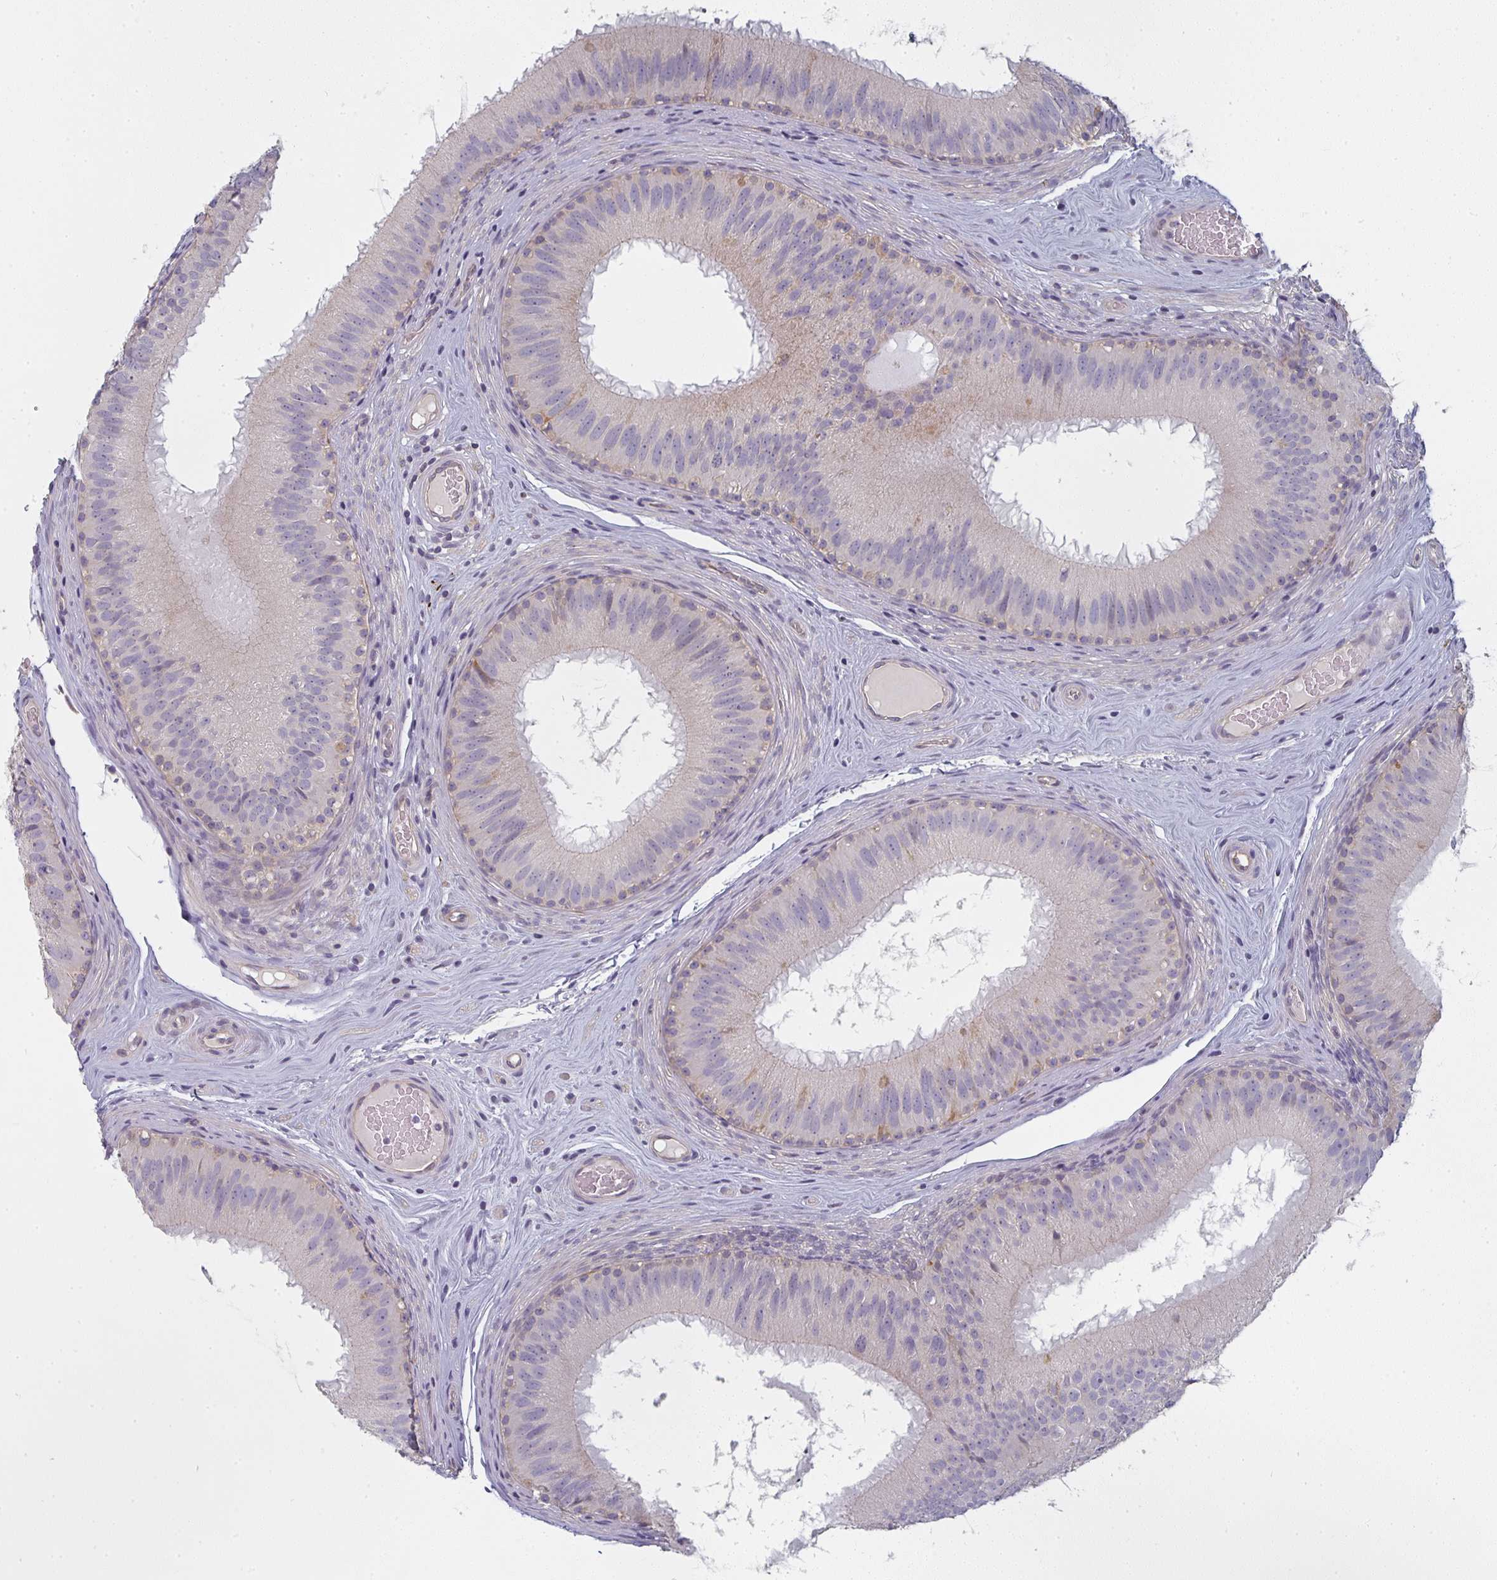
{"staining": {"intensity": "weak", "quantity": "<25%", "location": "cytoplasmic/membranous"}, "tissue": "epididymis", "cell_type": "Glandular cells", "image_type": "normal", "snomed": [{"axis": "morphology", "description": "Normal tissue, NOS"}, {"axis": "topography", "description": "Epididymis"}], "caption": "Immunohistochemistry micrograph of normal epididymis: epididymis stained with DAB (3,3'-diaminobenzidine) displays no significant protein staining in glandular cells. (Immunohistochemistry, brightfield microscopy, high magnification).", "gene": "CTHRC1", "patient": {"sex": "male", "age": 44}}